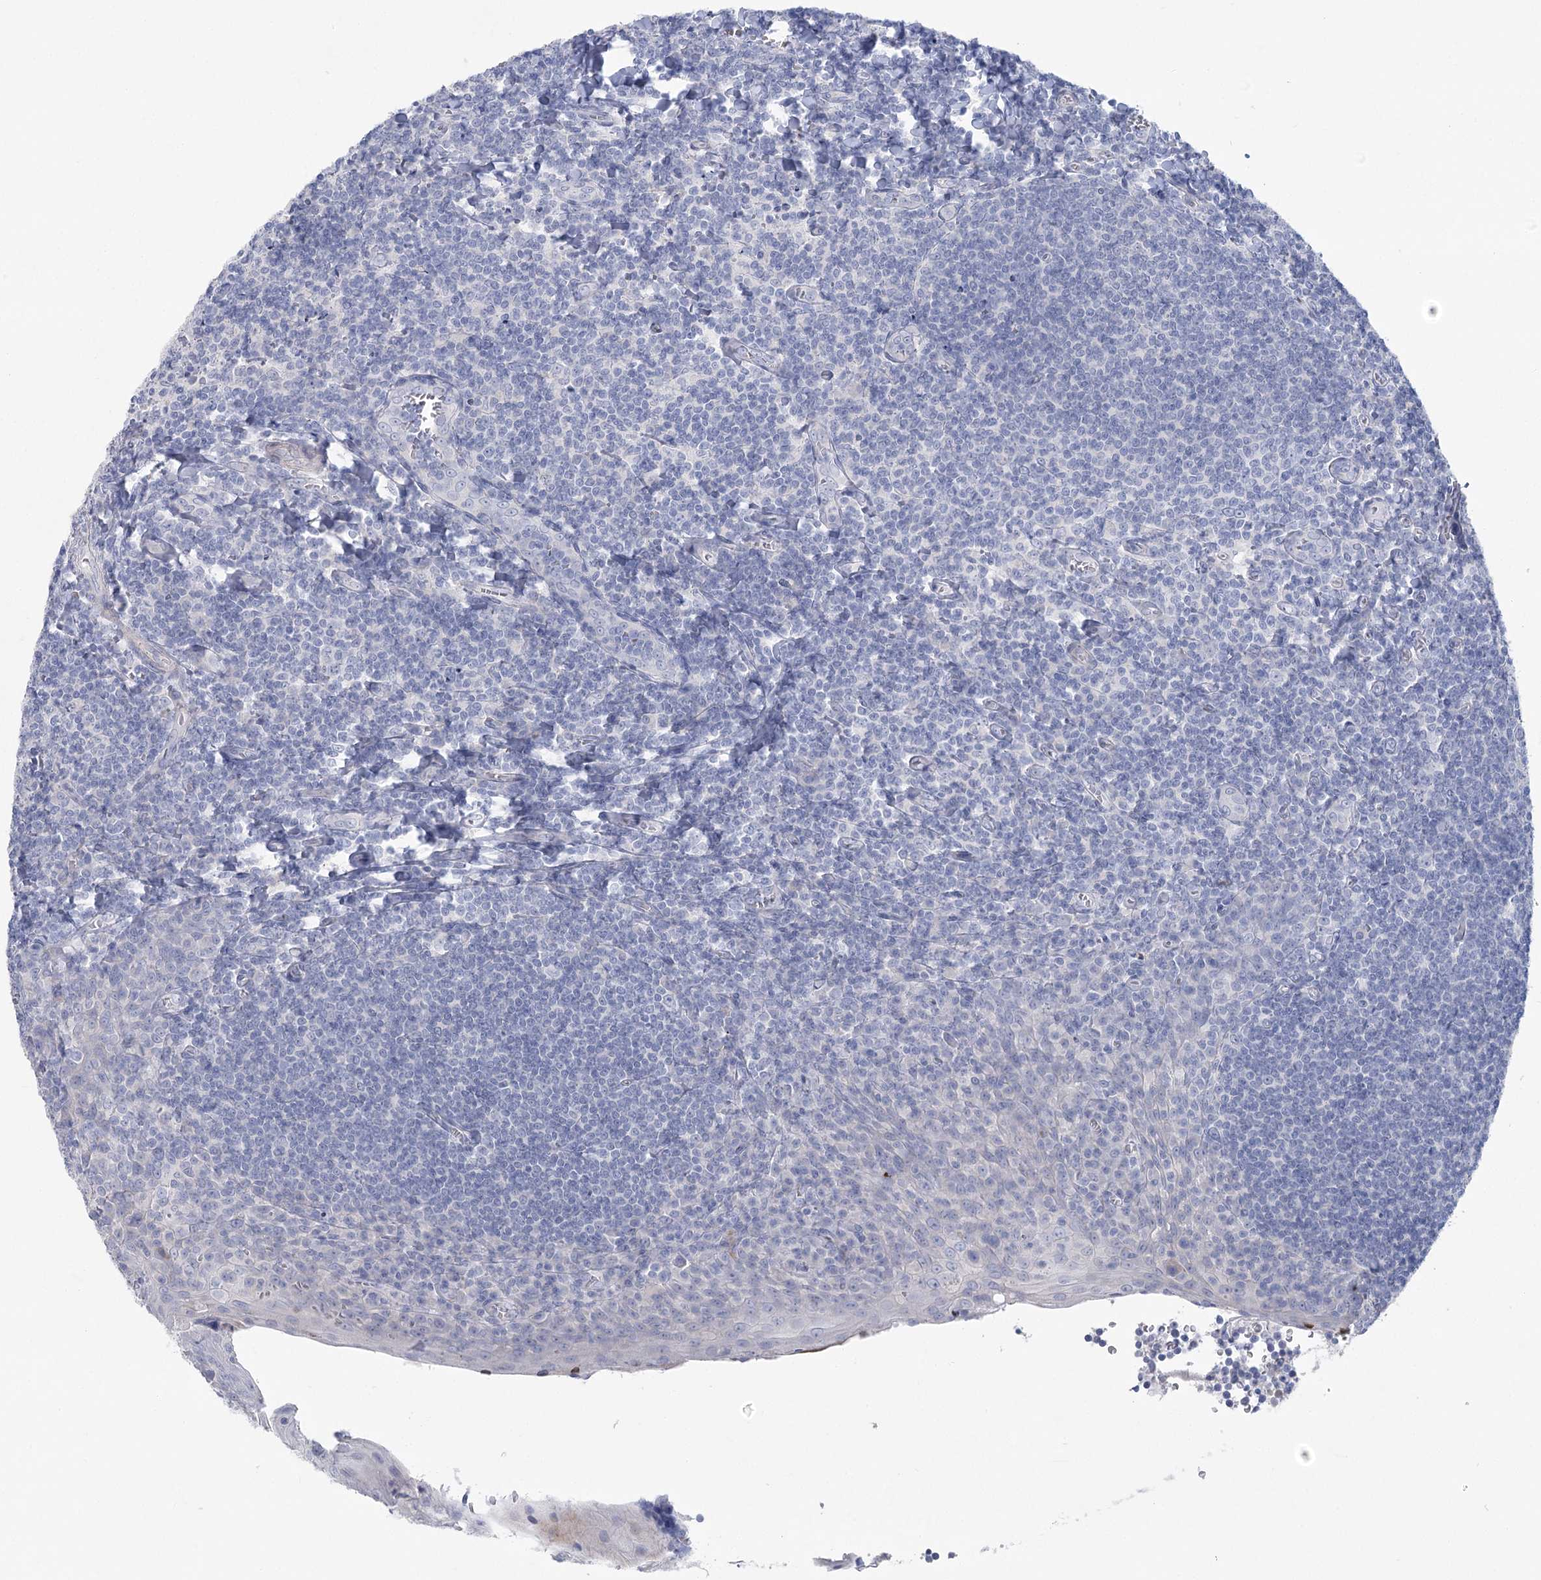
{"staining": {"intensity": "negative", "quantity": "none", "location": "none"}, "tissue": "tonsil", "cell_type": "Germinal center cells", "image_type": "normal", "snomed": [{"axis": "morphology", "description": "Normal tissue, NOS"}, {"axis": "topography", "description": "Tonsil"}], "caption": "IHC histopathology image of unremarkable human tonsil stained for a protein (brown), which exhibits no staining in germinal center cells.", "gene": "WDR74", "patient": {"sex": "male", "age": 27}}